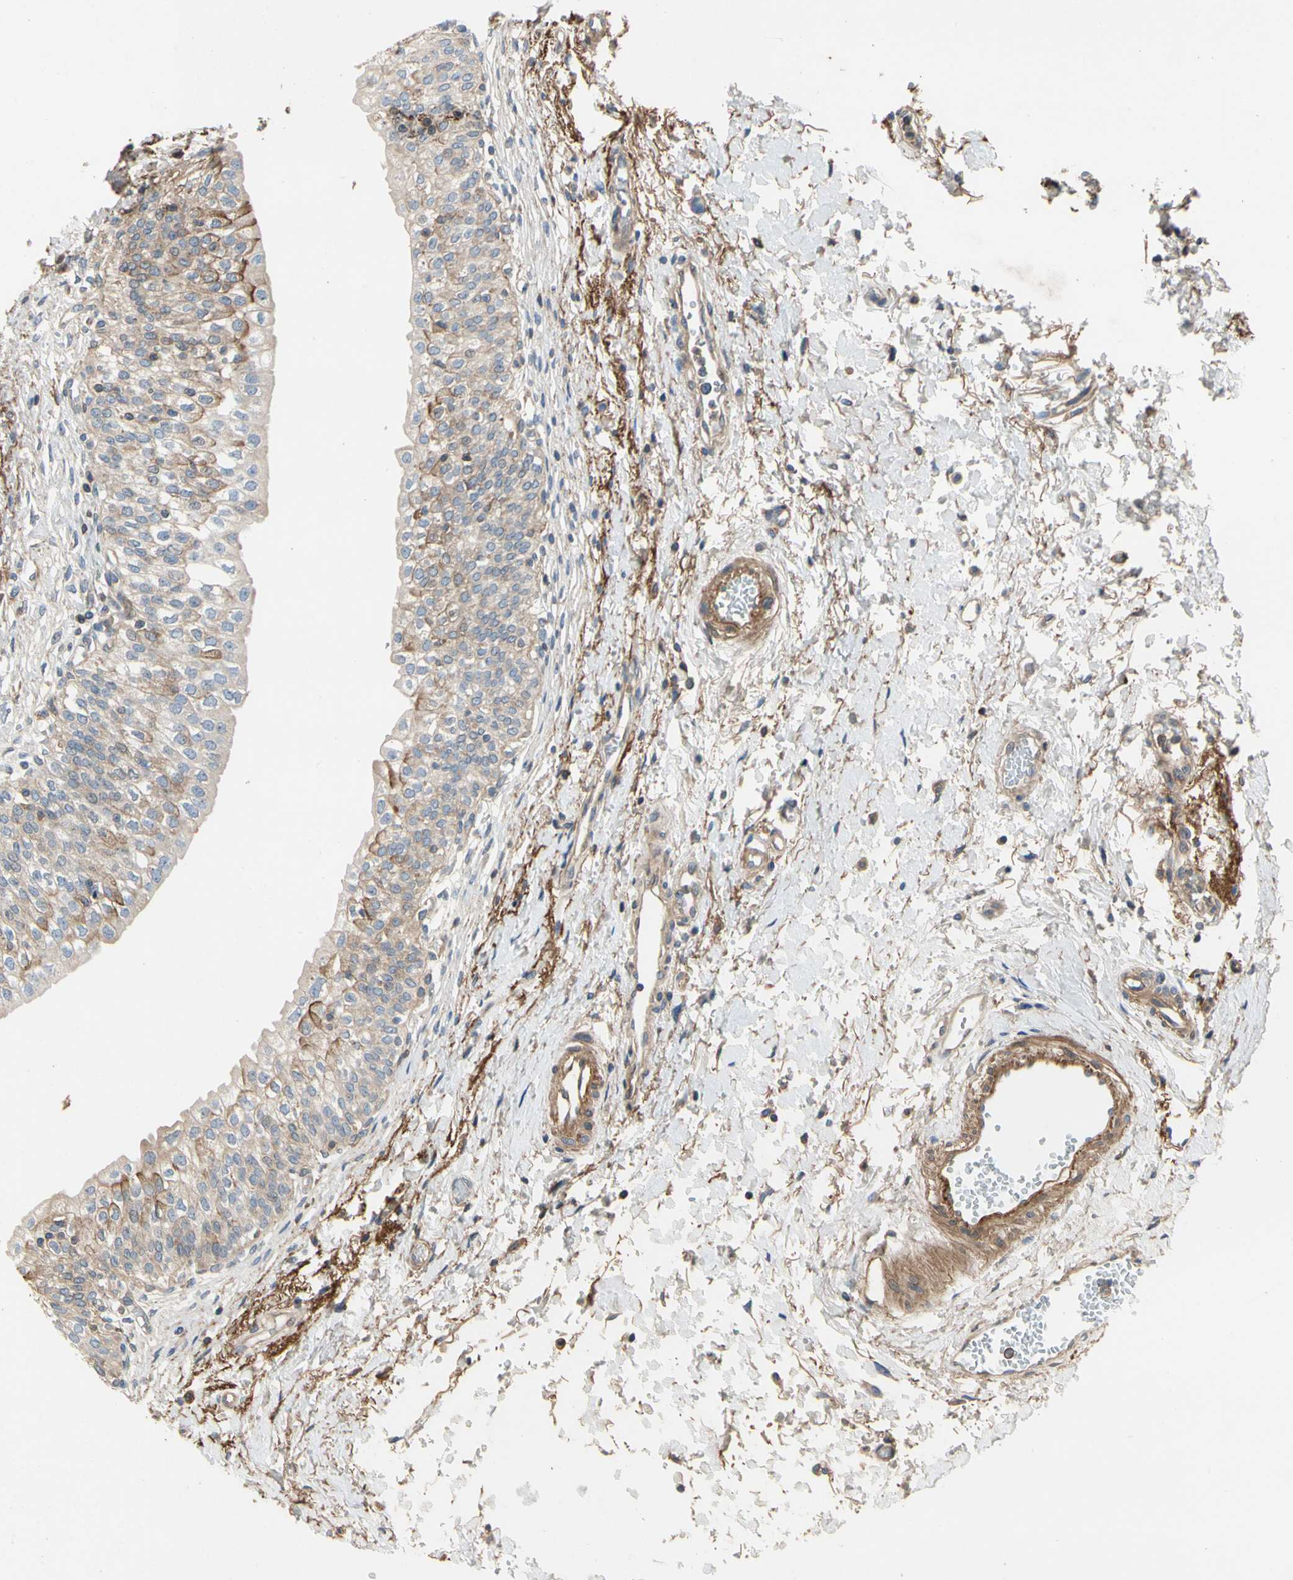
{"staining": {"intensity": "strong", "quantity": ">75%", "location": "cytoplasmic/membranous"}, "tissue": "urinary bladder", "cell_type": "Urothelial cells", "image_type": "normal", "snomed": [{"axis": "morphology", "description": "Normal tissue, NOS"}, {"axis": "topography", "description": "Urinary bladder"}], "caption": "A high-resolution micrograph shows immunohistochemistry (IHC) staining of unremarkable urinary bladder, which reveals strong cytoplasmic/membranous positivity in about >75% of urothelial cells. The staining is performed using DAB (3,3'-diaminobenzidine) brown chromogen to label protein expression. The nuclei are counter-stained blue using hematoxylin.", "gene": "CRTAC1", "patient": {"sex": "male", "age": 55}}